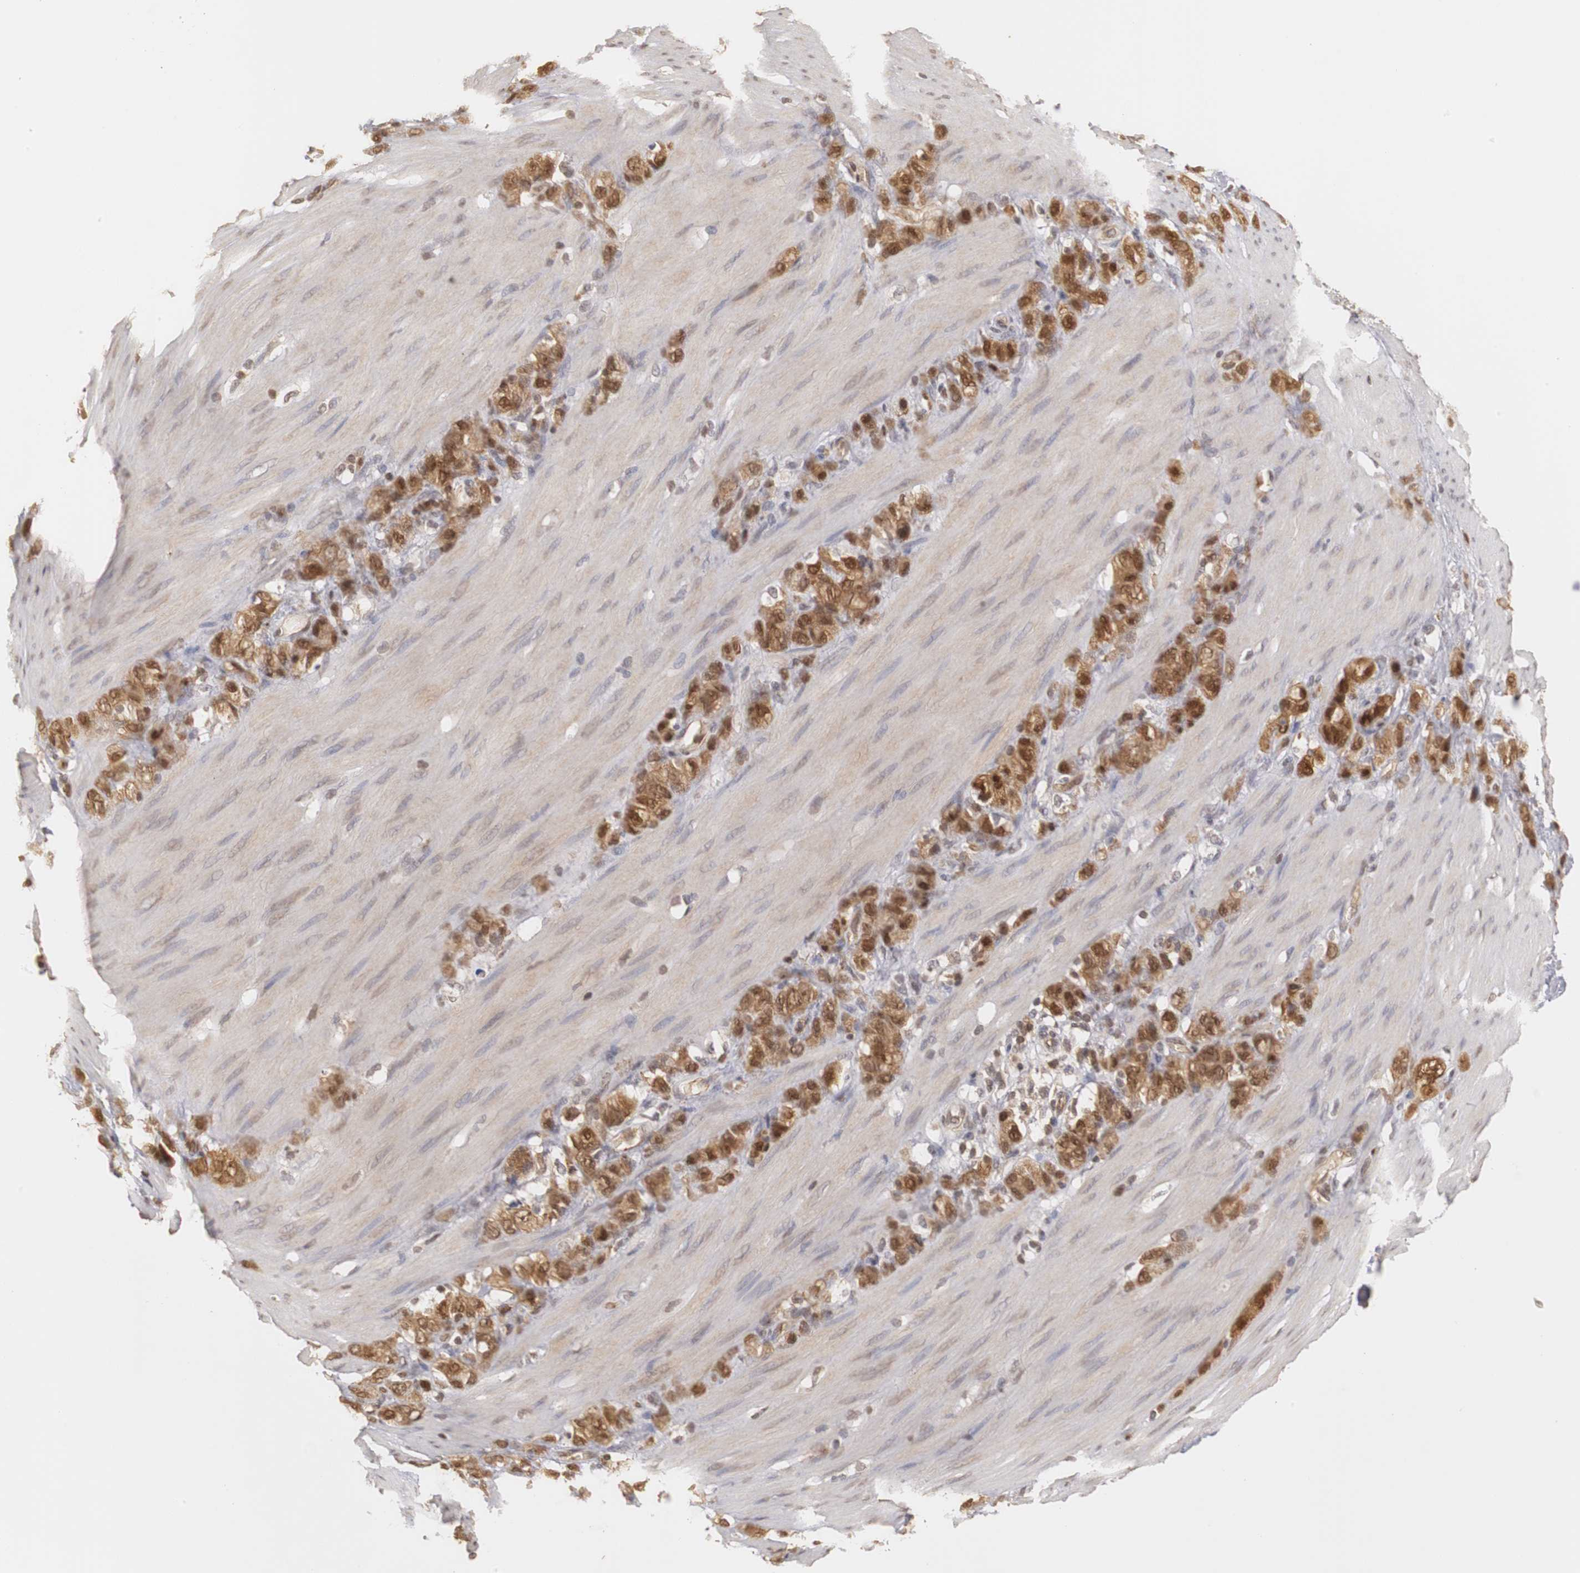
{"staining": {"intensity": "moderate", "quantity": ">75%", "location": "cytoplasmic/membranous,nuclear"}, "tissue": "stomach cancer", "cell_type": "Tumor cells", "image_type": "cancer", "snomed": [{"axis": "morphology", "description": "Normal tissue, NOS"}, {"axis": "morphology", "description": "Adenocarcinoma, NOS"}, {"axis": "morphology", "description": "Adenocarcinoma, High grade"}, {"axis": "topography", "description": "Stomach, upper"}, {"axis": "topography", "description": "Stomach"}], "caption": "Human stomach cancer (adenocarcinoma (high-grade)) stained for a protein (brown) displays moderate cytoplasmic/membranous and nuclear positive positivity in approximately >75% of tumor cells.", "gene": "PLEKHA1", "patient": {"sex": "female", "age": 65}}